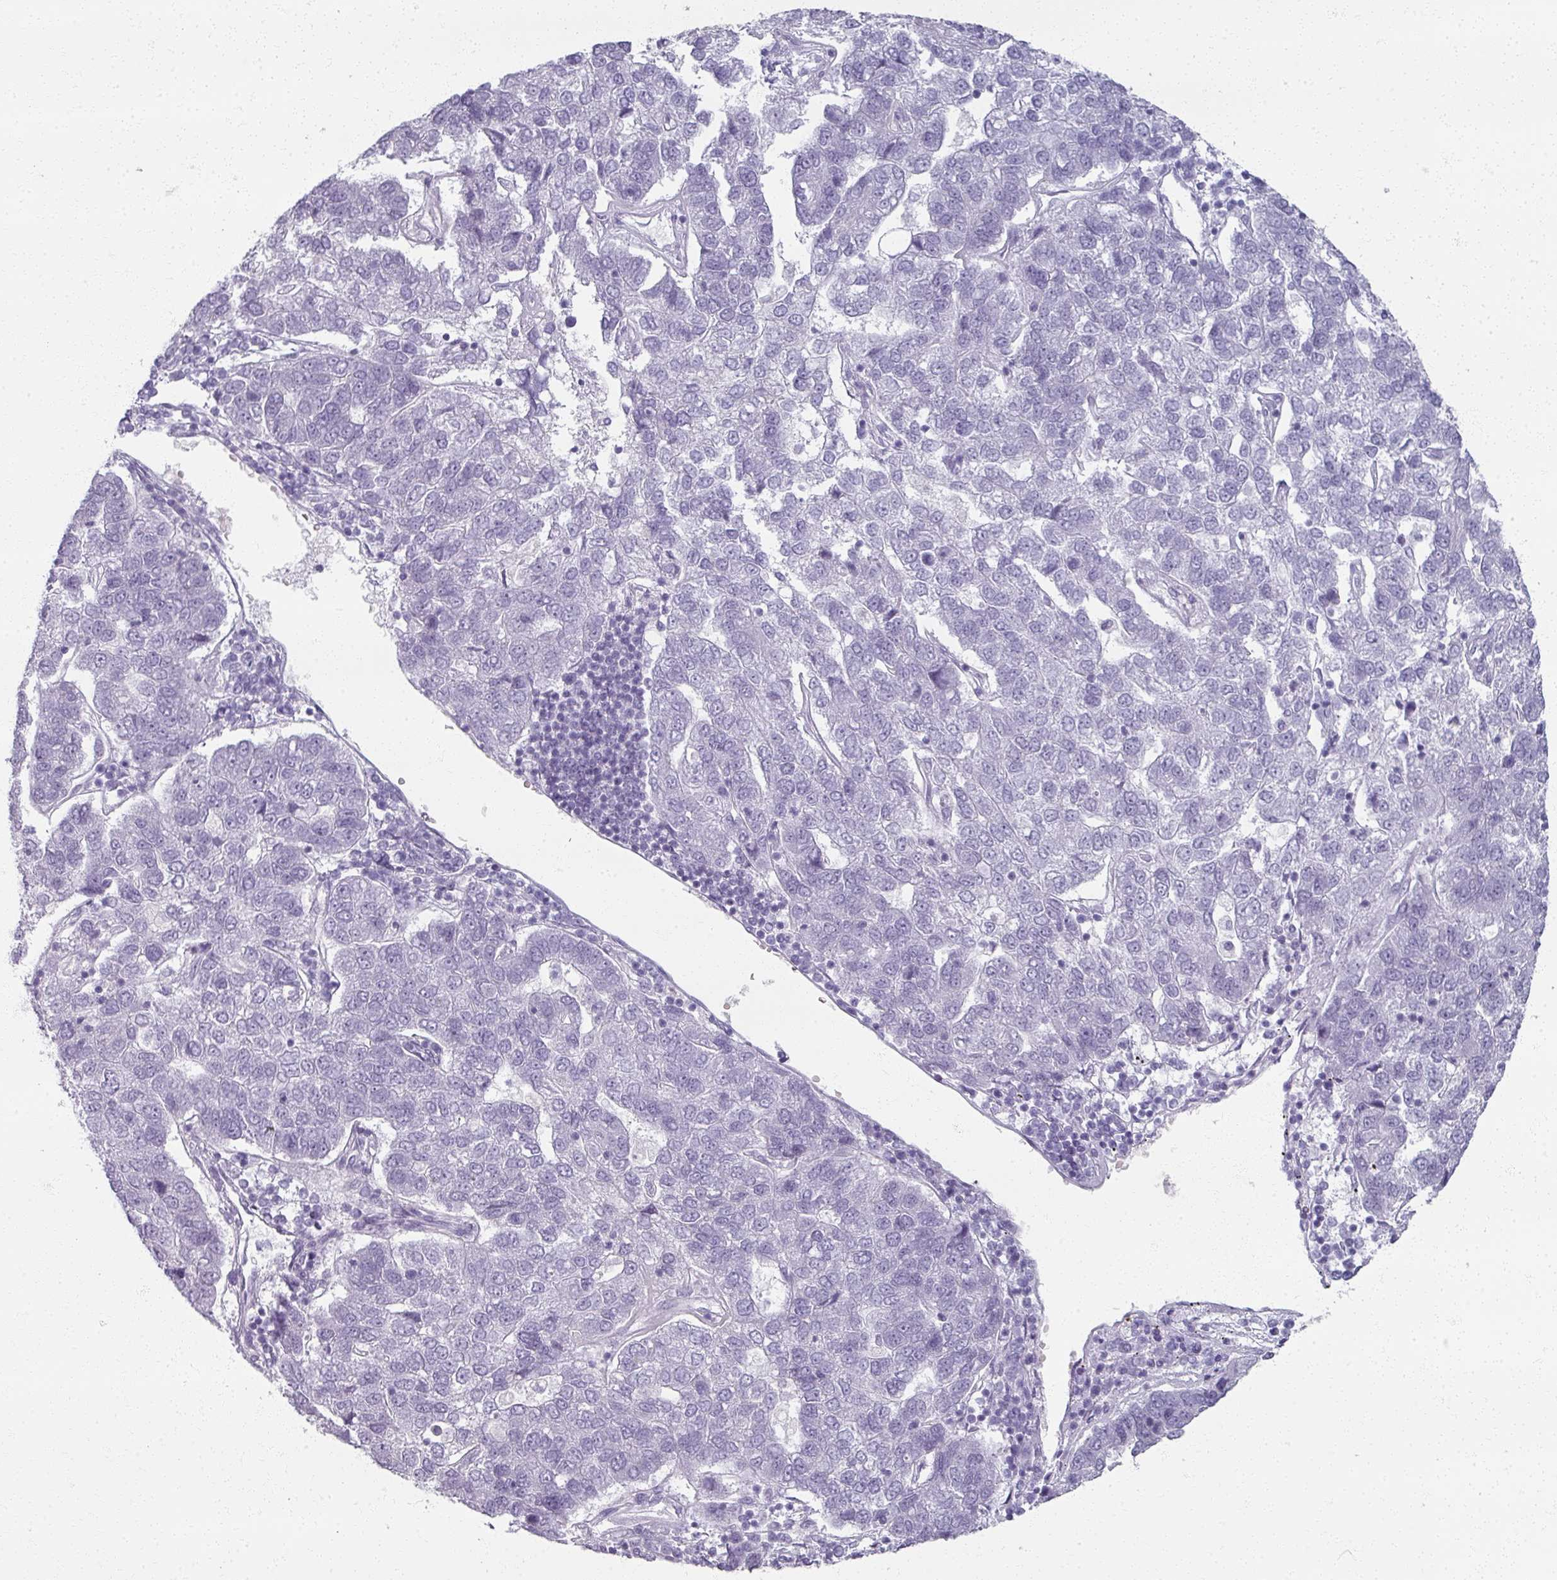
{"staining": {"intensity": "negative", "quantity": "none", "location": "none"}, "tissue": "pancreatic cancer", "cell_type": "Tumor cells", "image_type": "cancer", "snomed": [{"axis": "morphology", "description": "Adenocarcinoma, NOS"}, {"axis": "topography", "description": "Pancreas"}], "caption": "The image displays no staining of tumor cells in pancreatic cancer.", "gene": "RFPL2", "patient": {"sex": "female", "age": 61}}